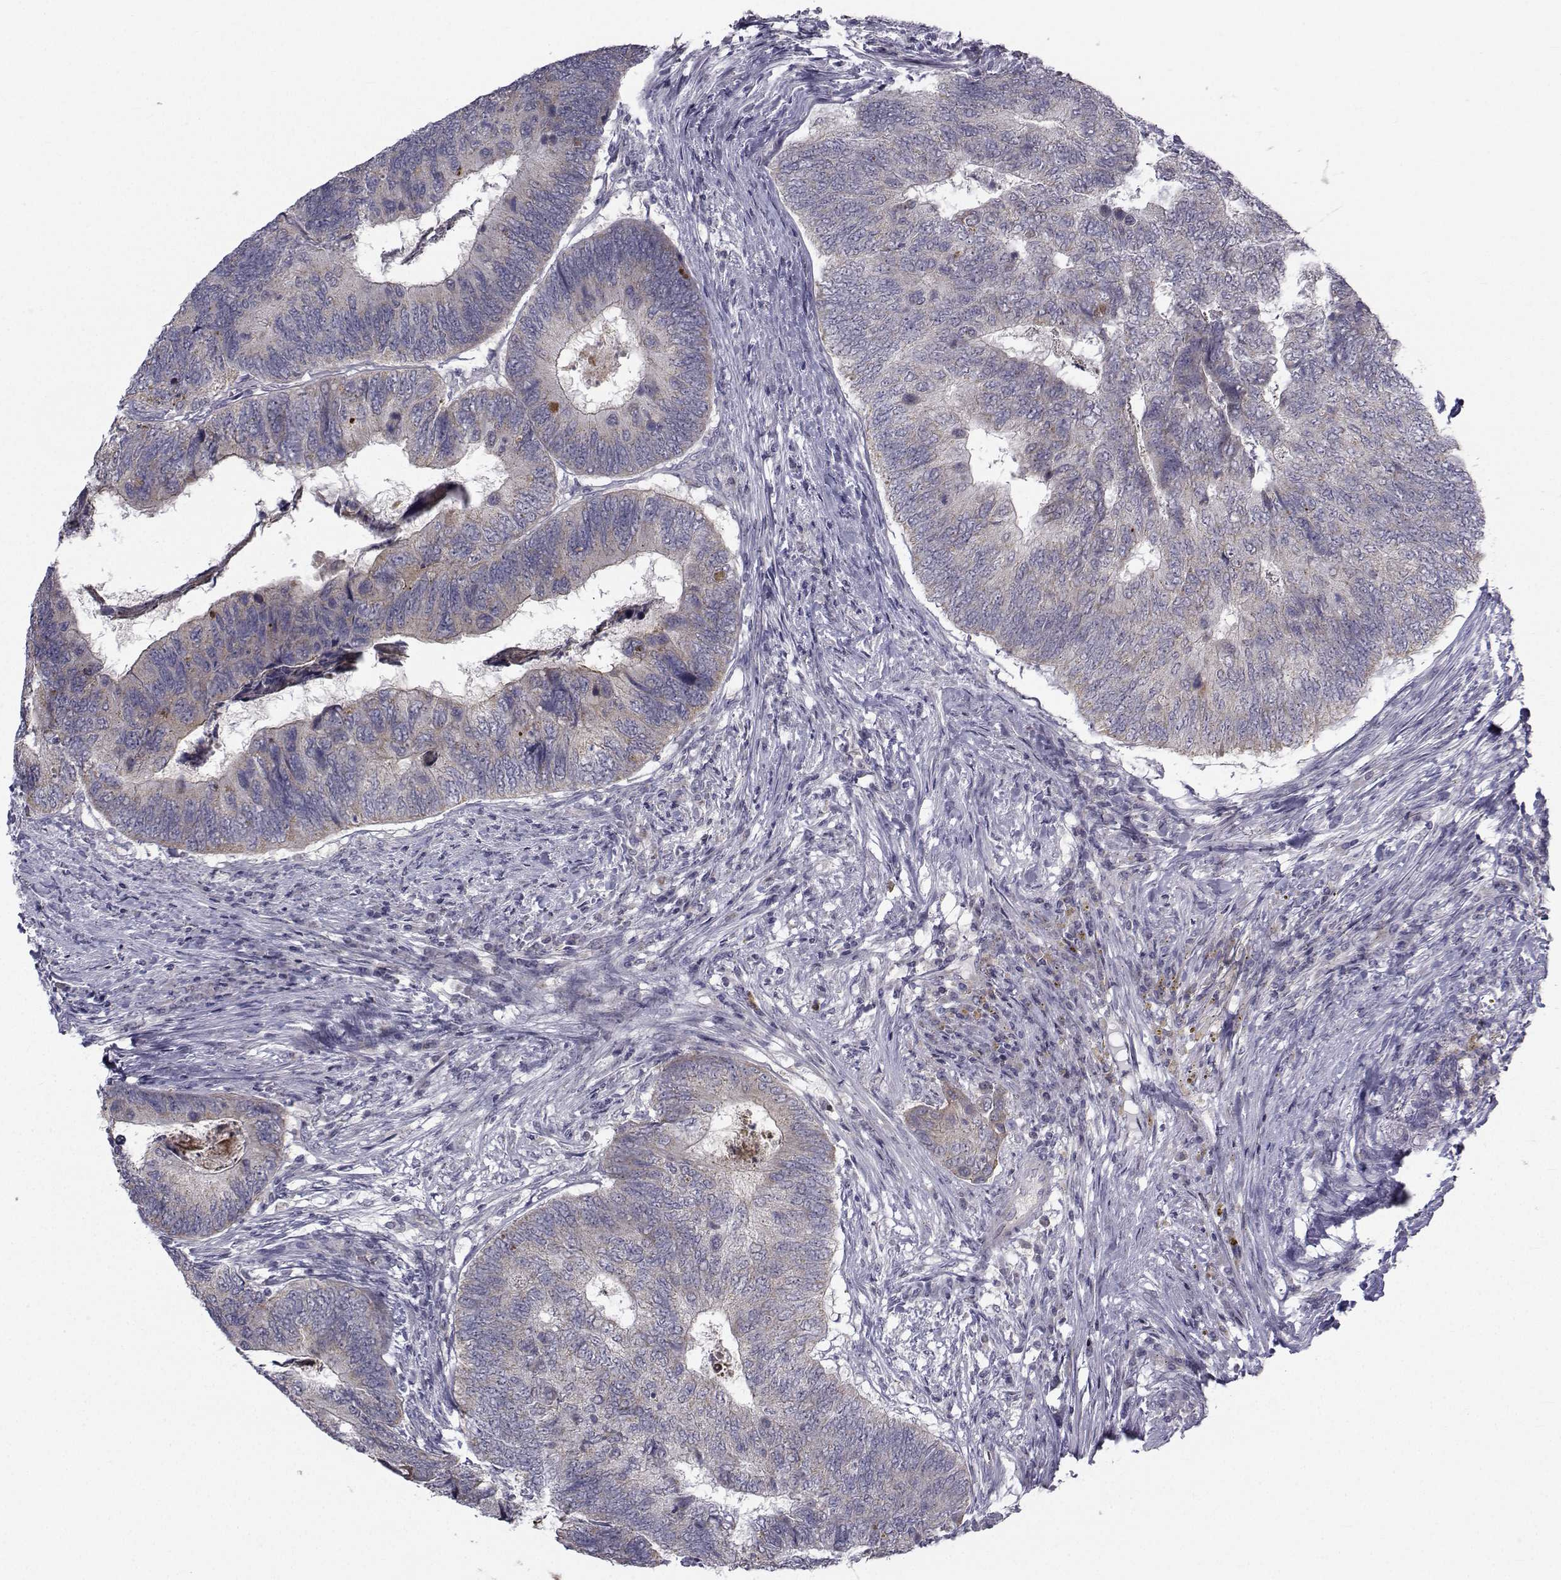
{"staining": {"intensity": "negative", "quantity": "none", "location": "none"}, "tissue": "colorectal cancer", "cell_type": "Tumor cells", "image_type": "cancer", "snomed": [{"axis": "morphology", "description": "Adenocarcinoma, NOS"}, {"axis": "topography", "description": "Colon"}], "caption": "An image of adenocarcinoma (colorectal) stained for a protein exhibits no brown staining in tumor cells. (Brightfield microscopy of DAB (3,3'-diaminobenzidine) IHC at high magnification).", "gene": "ANGPT1", "patient": {"sex": "female", "age": 67}}